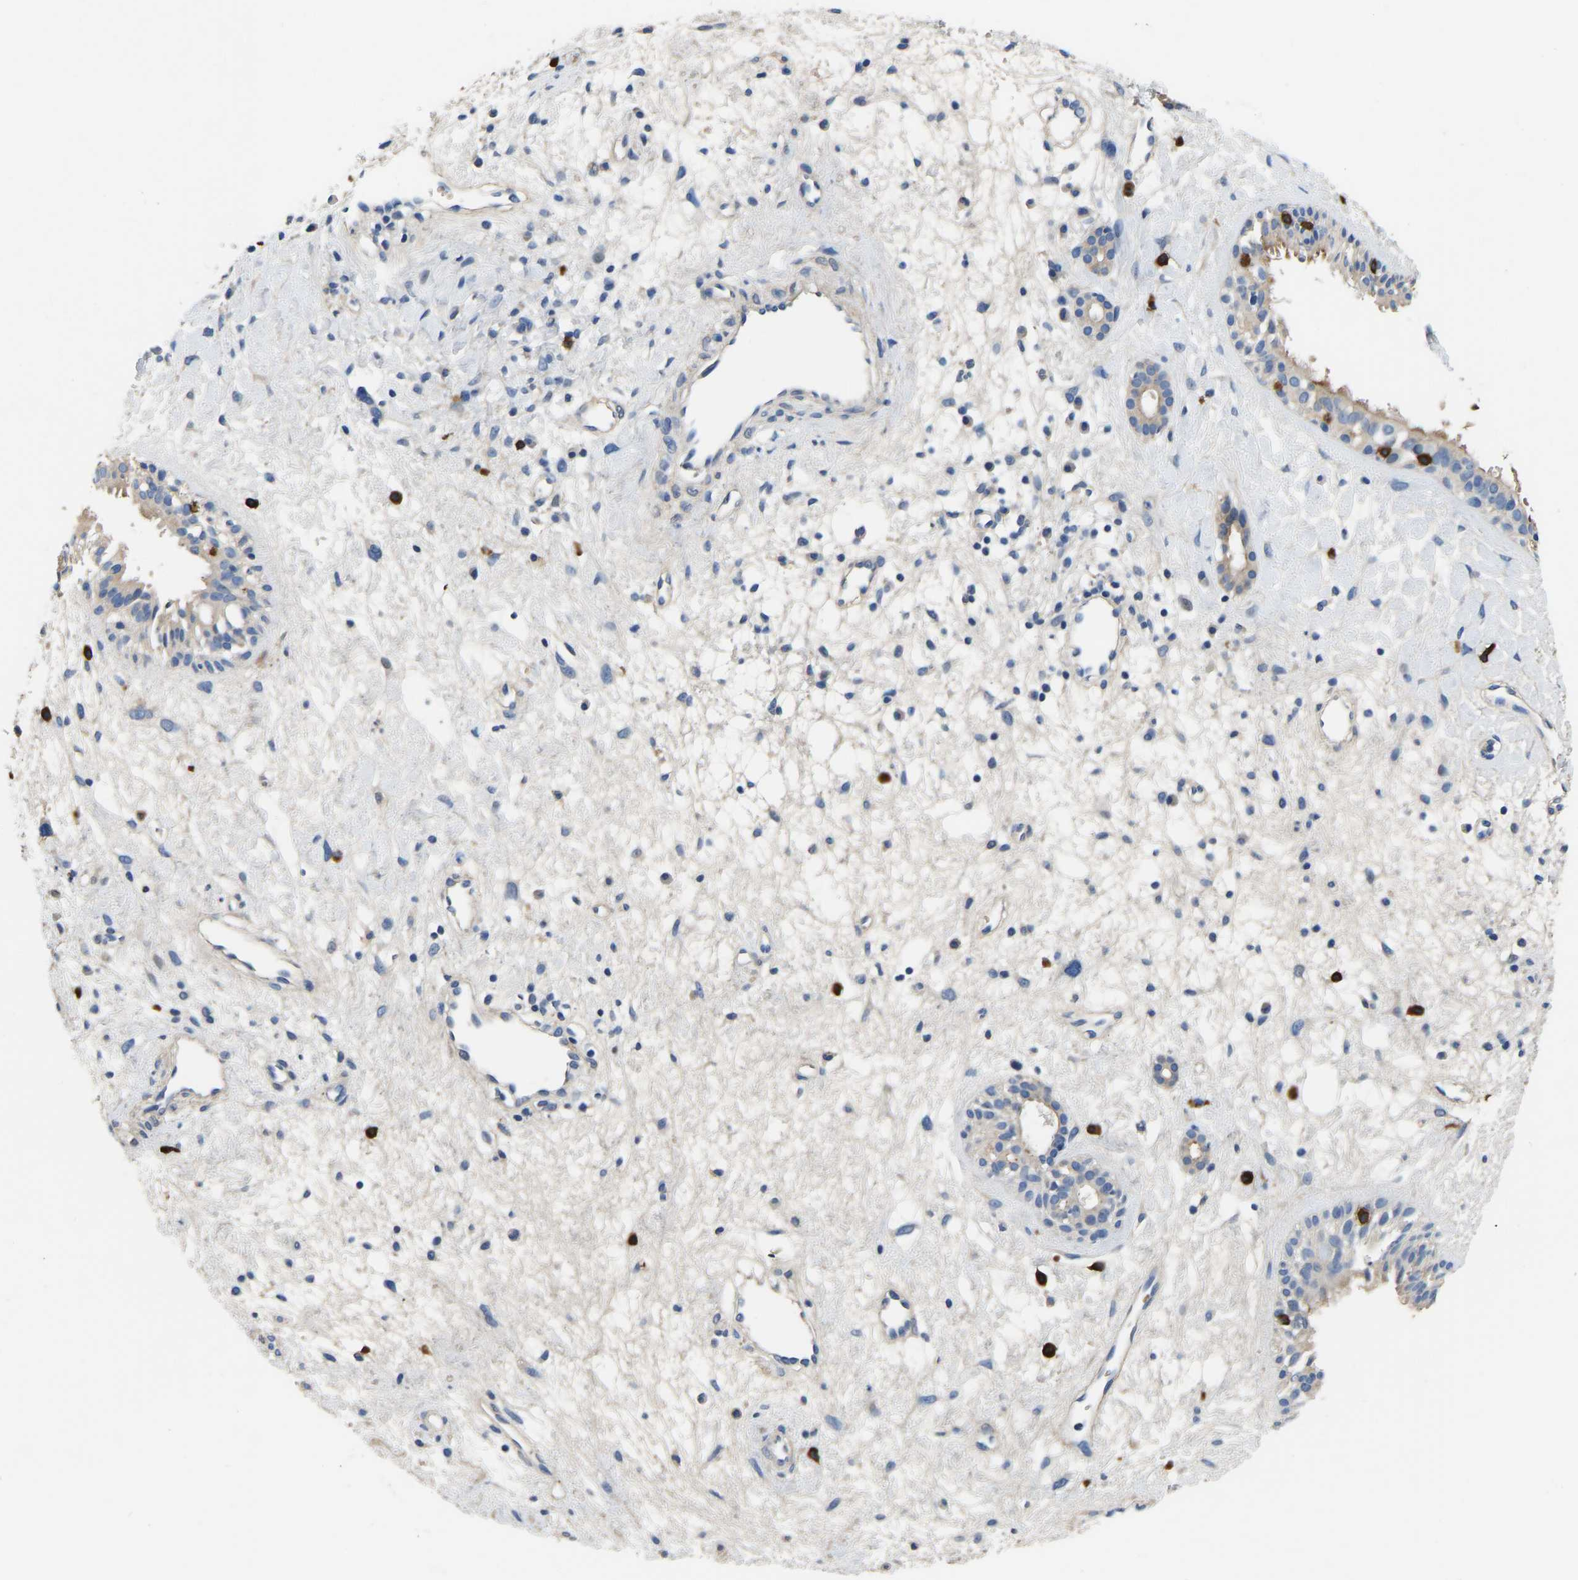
{"staining": {"intensity": "negative", "quantity": "none", "location": "none"}, "tissue": "nasopharynx", "cell_type": "Respiratory epithelial cells", "image_type": "normal", "snomed": [{"axis": "morphology", "description": "Normal tissue, NOS"}, {"axis": "topography", "description": "Nasopharynx"}], "caption": "This is an IHC histopathology image of normal nasopharynx. There is no expression in respiratory epithelial cells.", "gene": "RAB27B", "patient": {"sex": "male", "age": 22}}